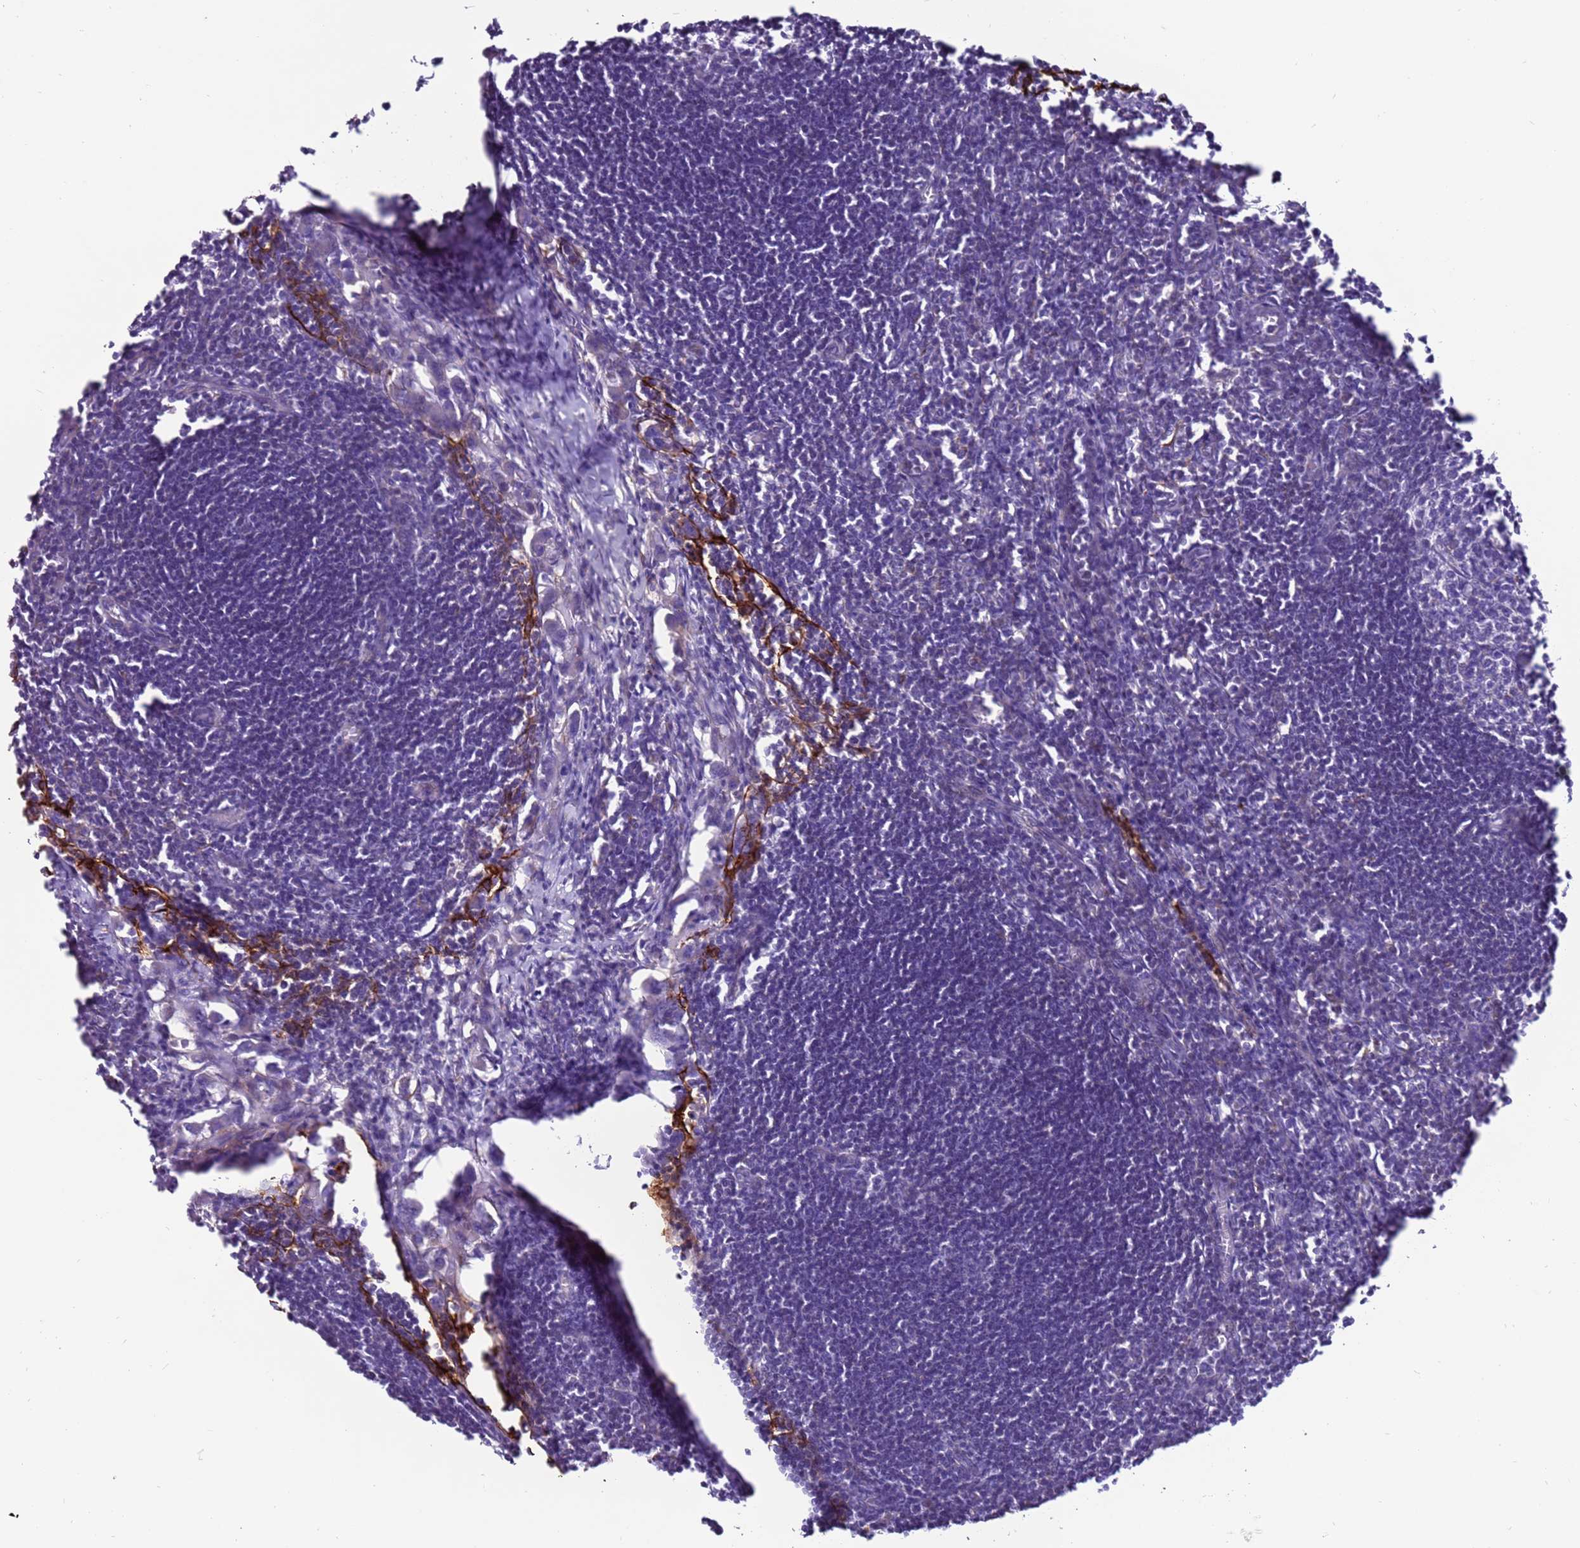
{"staining": {"intensity": "negative", "quantity": "none", "location": "none"}, "tissue": "lymph node", "cell_type": "Germinal center cells", "image_type": "normal", "snomed": [{"axis": "morphology", "description": "Normal tissue, NOS"}, {"axis": "morphology", "description": "Malignant melanoma, Metastatic site"}, {"axis": "topography", "description": "Lymph node"}], "caption": "A micrograph of lymph node stained for a protein exhibits no brown staining in germinal center cells. The staining was performed using DAB (3,3'-diaminobenzidine) to visualize the protein expression in brown, while the nuclei were stained in blue with hematoxylin (Magnification: 20x).", "gene": "CLEC4M", "patient": {"sex": "male", "age": 41}}